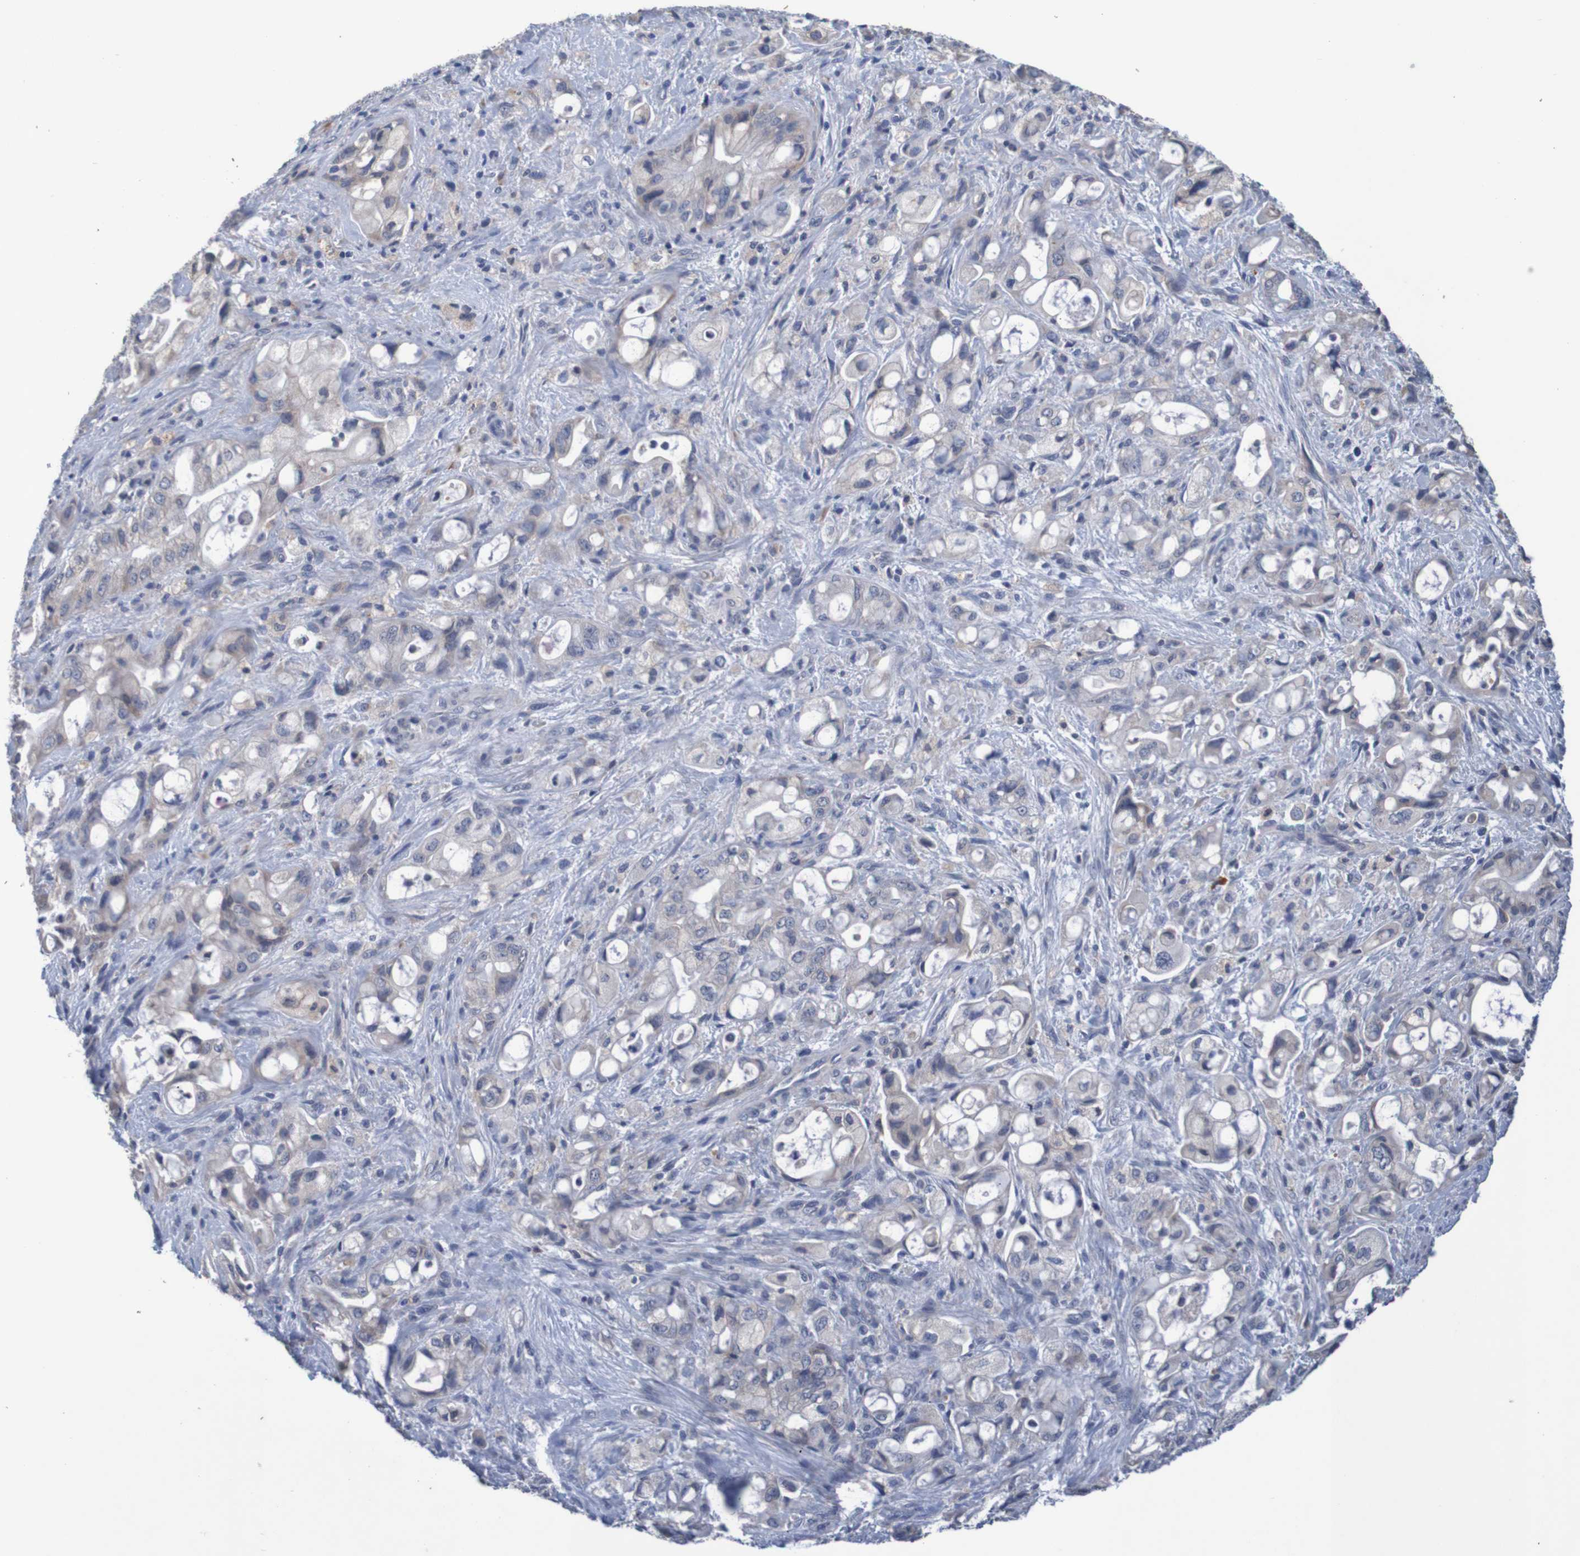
{"staining": {"intensity": "negative", "quantity": "none", "location": "none"}, "tissue": "pancreatic cancer", "cell_type": "Tumor cells", "image_type": "cancer", "snomed": [{"axis": "morphology", "description": "Adenocarcinoma, NOS"}, {"axis": "topography", "description": "Pancreas"}], "caption": "Photomicrograph shows no significant protein positivity in tumor cells of pancreatic cancer (adenocarcinoma).", "gene": "LTA", "patient": {"sex": "male", "age": 79}}